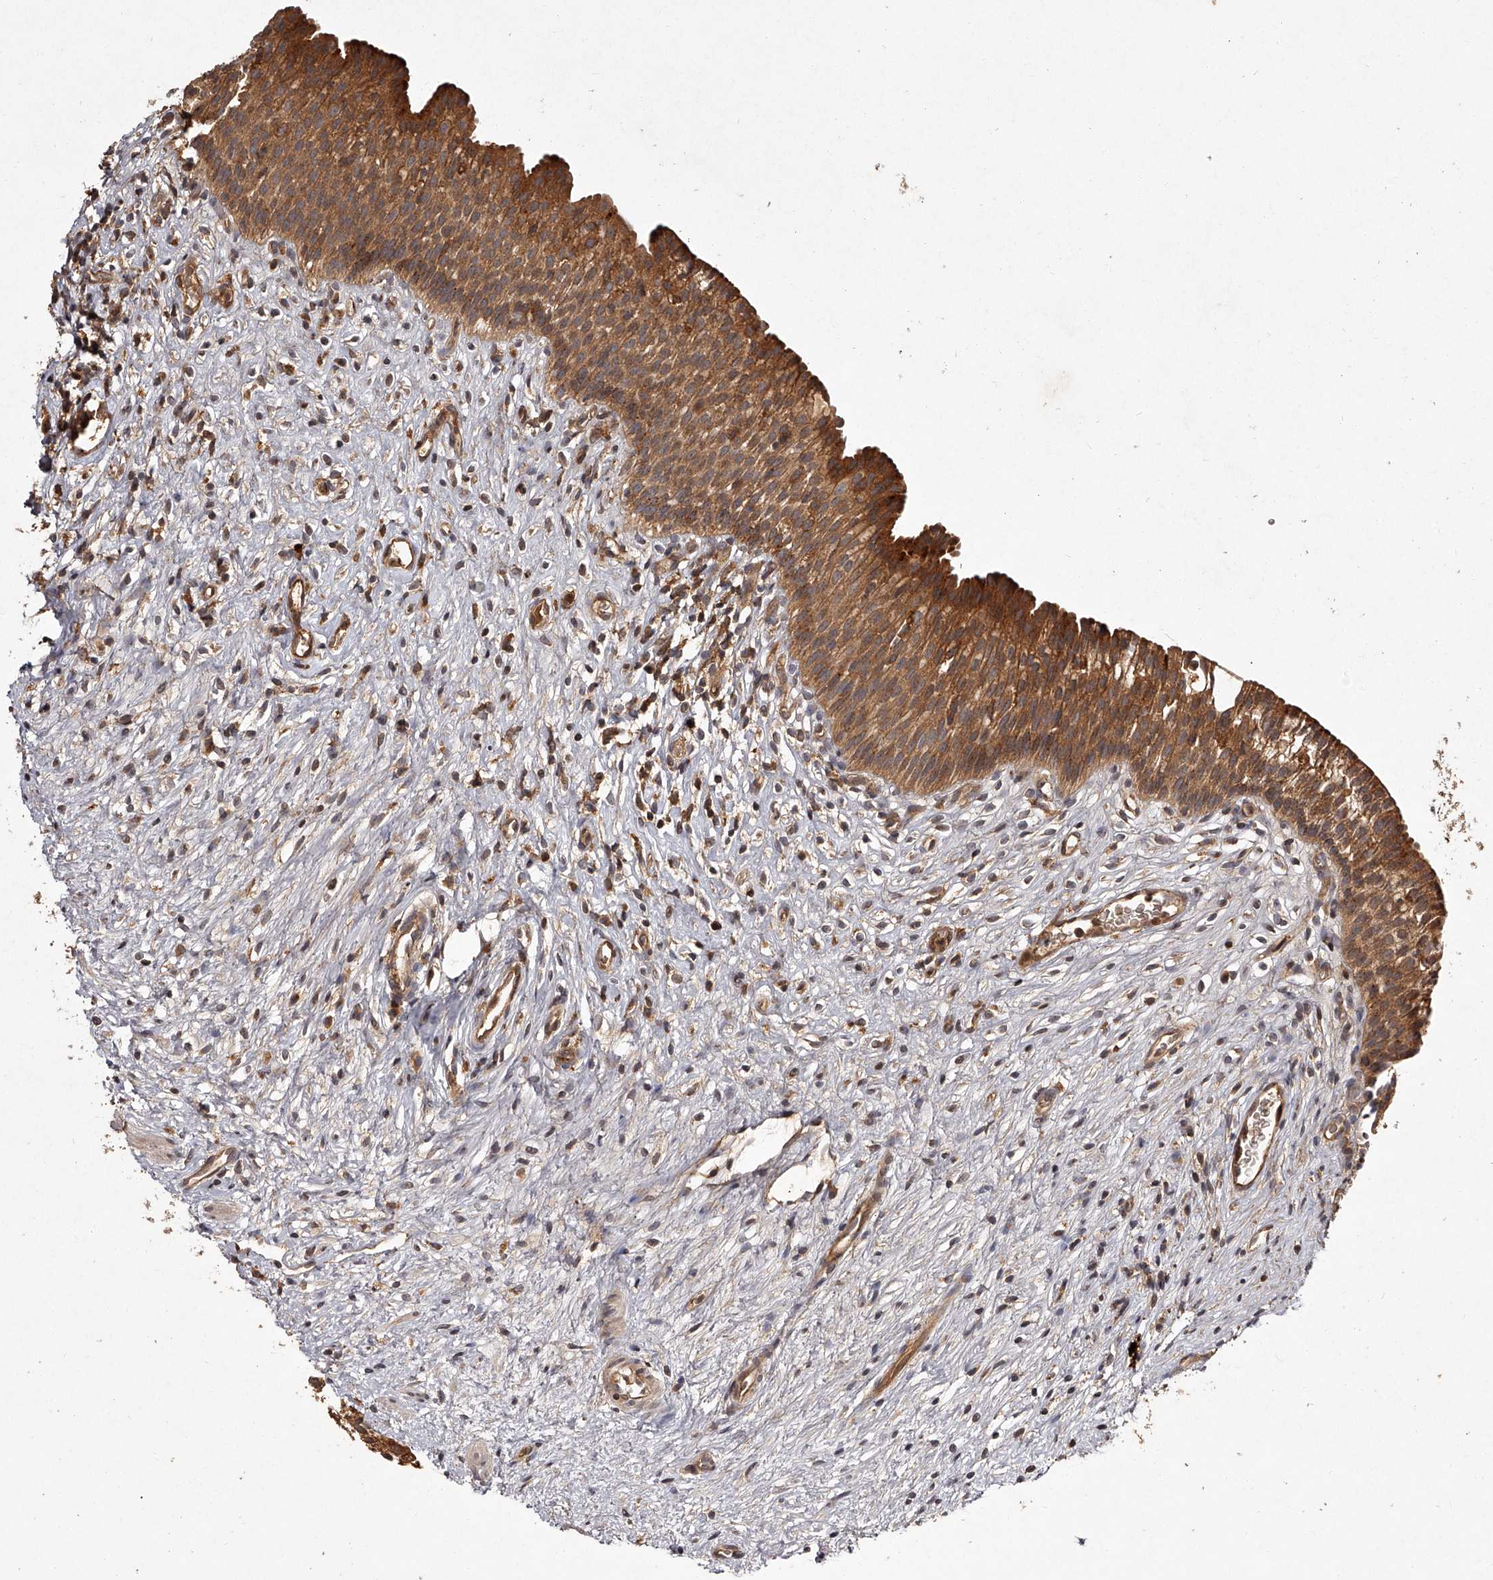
{"staining": {"intensity": "strong", "quantity": ">75%", "location": "cytoplasmic/membranous"}, "tissue": "urinary bladder", "cell_type": "Urothelial cells", "image_type": "normal", "snomed": [{"axis": "morphology", "description": "Normal tissue, NOS"}, {"axis": "topography", "description": "Urinary bladder"}], "caption": "Protein analysis of normal urinary bladder displays strong cytoplasmic/membranous staining in approximately >75% of urothelial cells. The staining was performed using DAB (3,3'-diaminobenzidine), with brown indicating positive protein expression. Nuclei are stained blue with hematoxylin.", "gene": "CRYZL1", "patient": {"sex": "male", "age": 1}}